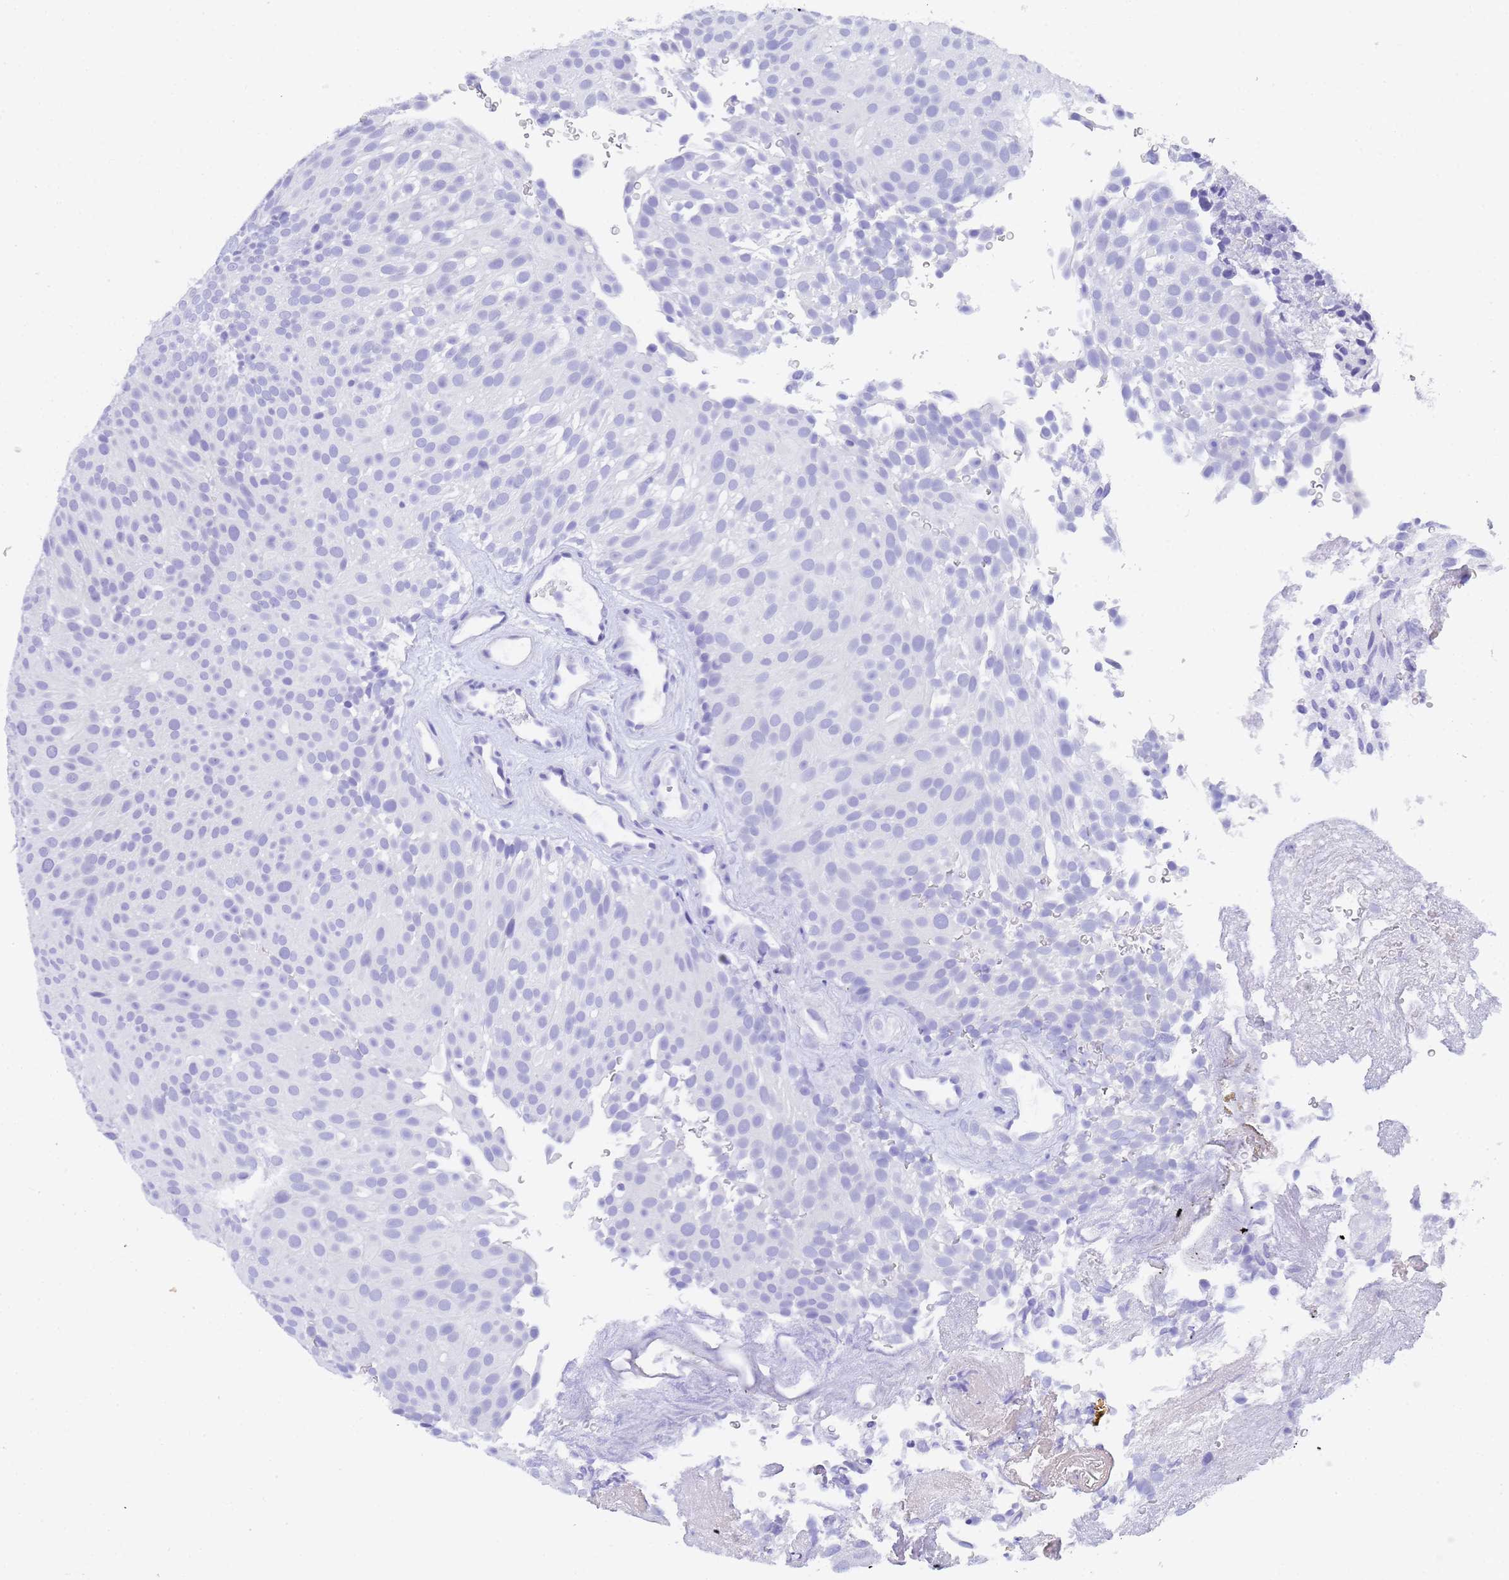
{"staining": {"intensity": "negative", "quantity": "none", "location": "none"}, "tissue": "urothelial cancer", "cell_type": "Tumor cells", "image_type": "cancer", "snomed": [{"axis": "morphology", "description": "Urothelial carcinoma, Low grade"}, {"axis": "topography", "description": "Urinary bladder"}], "caption": "Tumor cells are negative for brown protein staining in urothelial carcinoma (low-grade).", "gene": "STATH", "patient": {"sex": "male", "age": 78}}